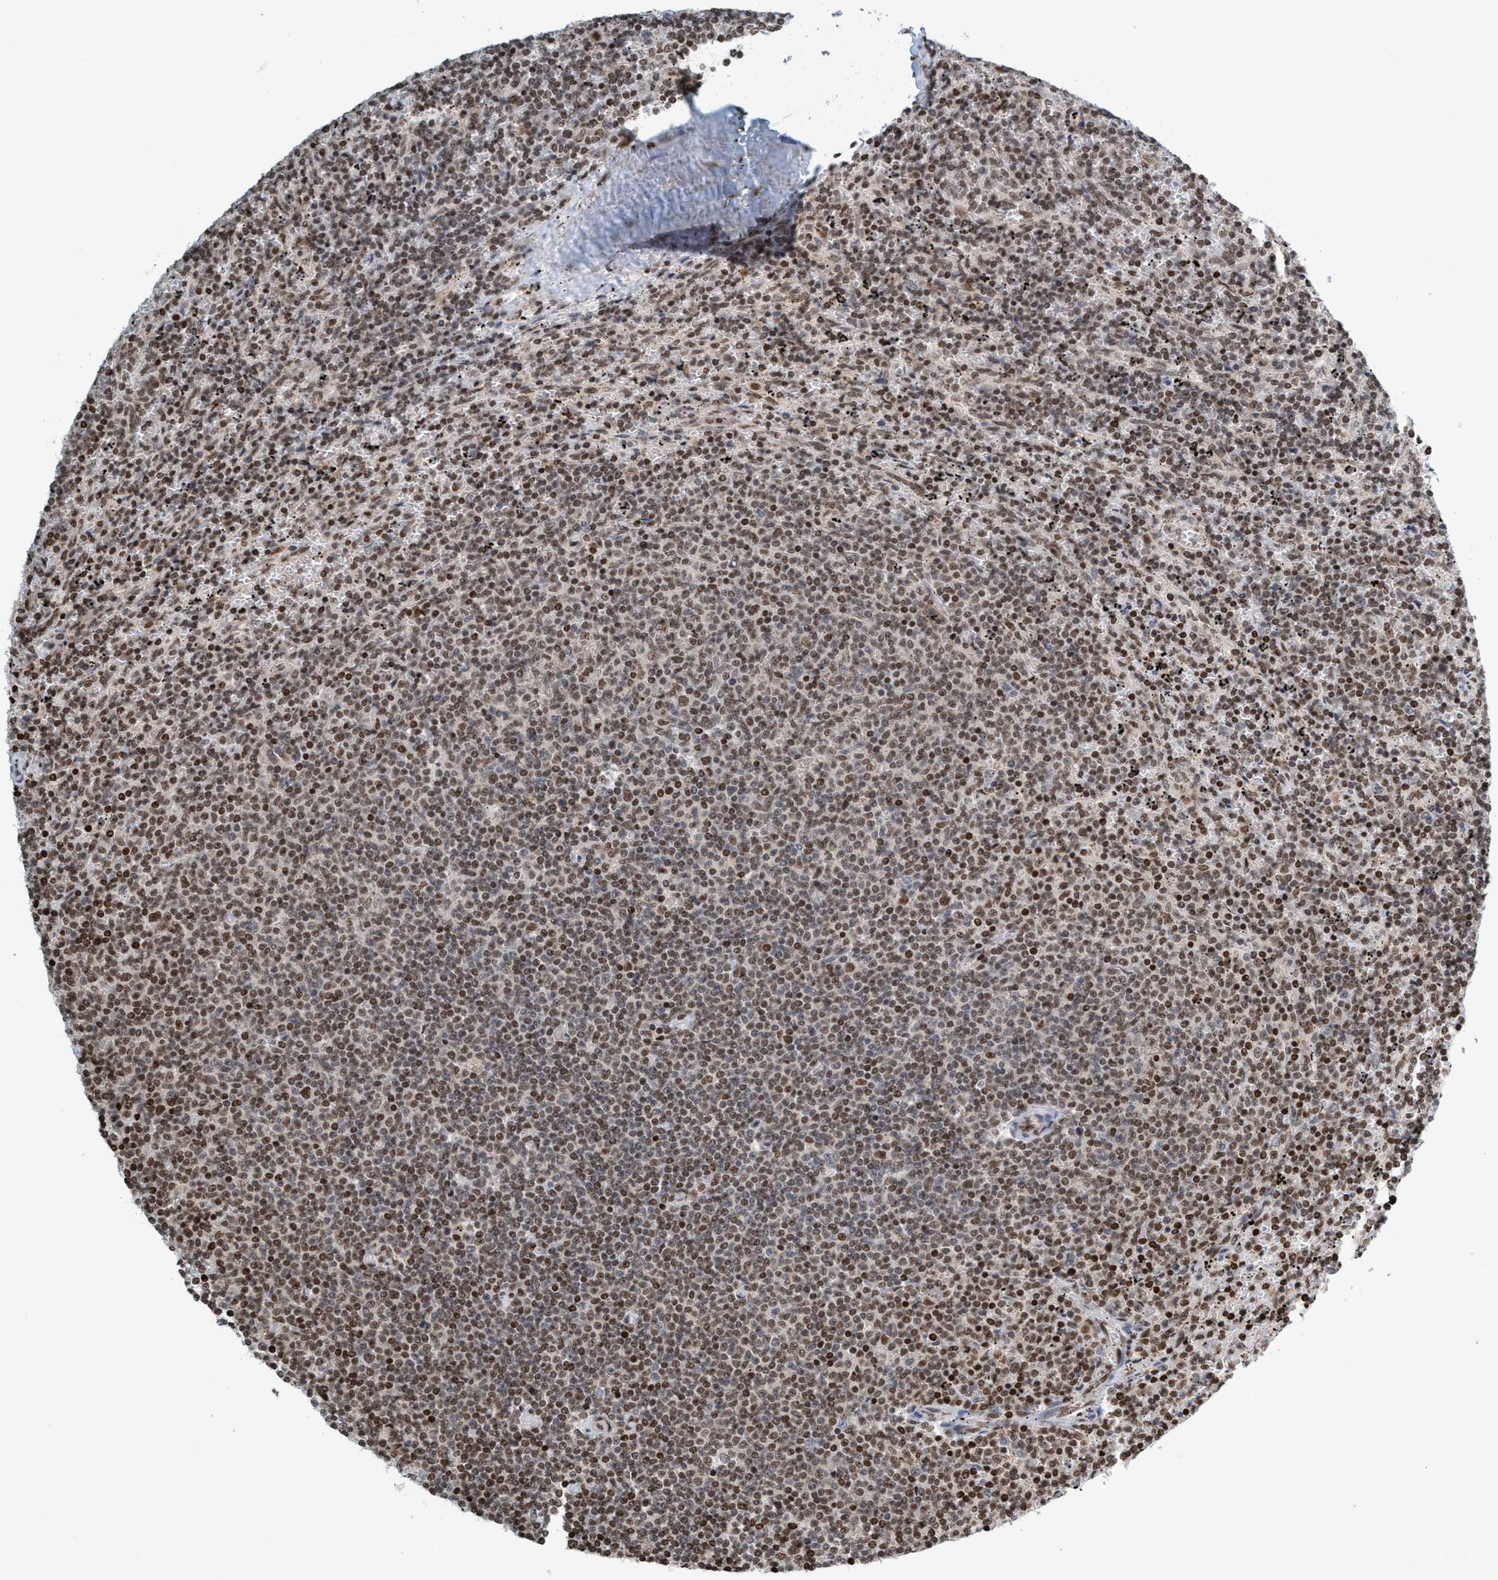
{"staining": {"intensity": "moderate", "quantity": ">75%", "location": "nuclear"}, "tissue": "lymphoma", "cell_type": "Tumor cells", "image_type": "cancer", "snomed": [{"axis": "morphology", "description": "Malignant lymphoma, non-Hodgkin's type, Low grade"}, {"axis": "topography", "description": "Spleen"}], "caption": "Immunohistochemical staining of malignant lymphoma, non-Hodgkin's type (low-grade) exhibits medium levels of moderate nuclear protein staining in approximately >75% of tumor cells.", "gene": "SMCR8", "patient": {"sex": "female", "age": 50}}